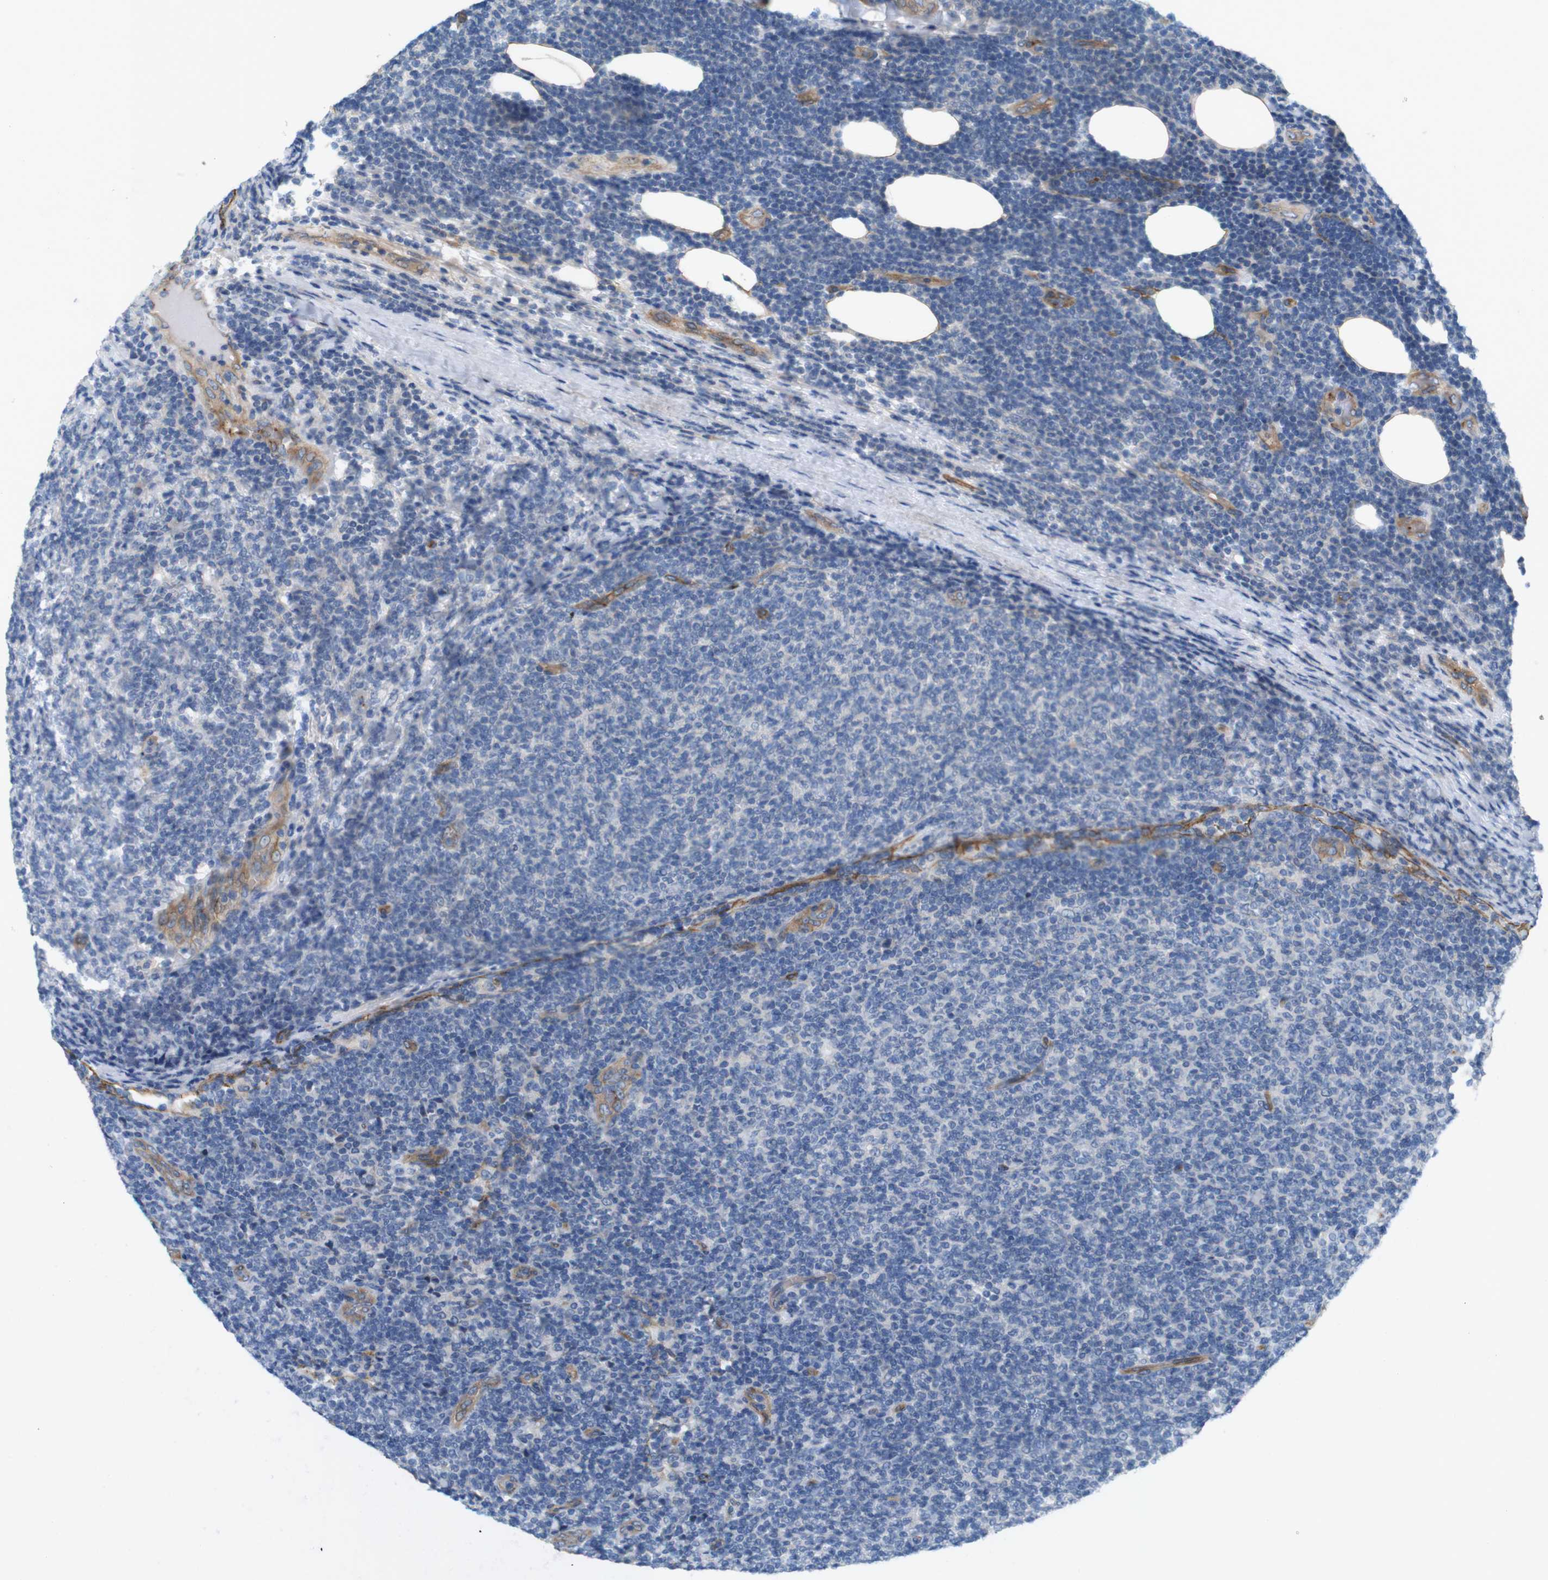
{"staining": {"intensity": "negative", "quantity": "none", "location": "none"}, "tissue": "lymphoma", "cell_type": "Tumor cells", "image_type": "cancer", "snomed": [{"axis": "morphology", "description": "Malignant lymphoma, non-Hodgkin's type, Low grade"}, {"axis": "topography", "description": "Lymph node"}], "caption": "A photomicrograph of human lymphoma is negative for staining in tumor cells. (IHC, brightfield microscopy, high magnification).", "gene": "BVES", "patient": {"sex": "male", "age": 66}}